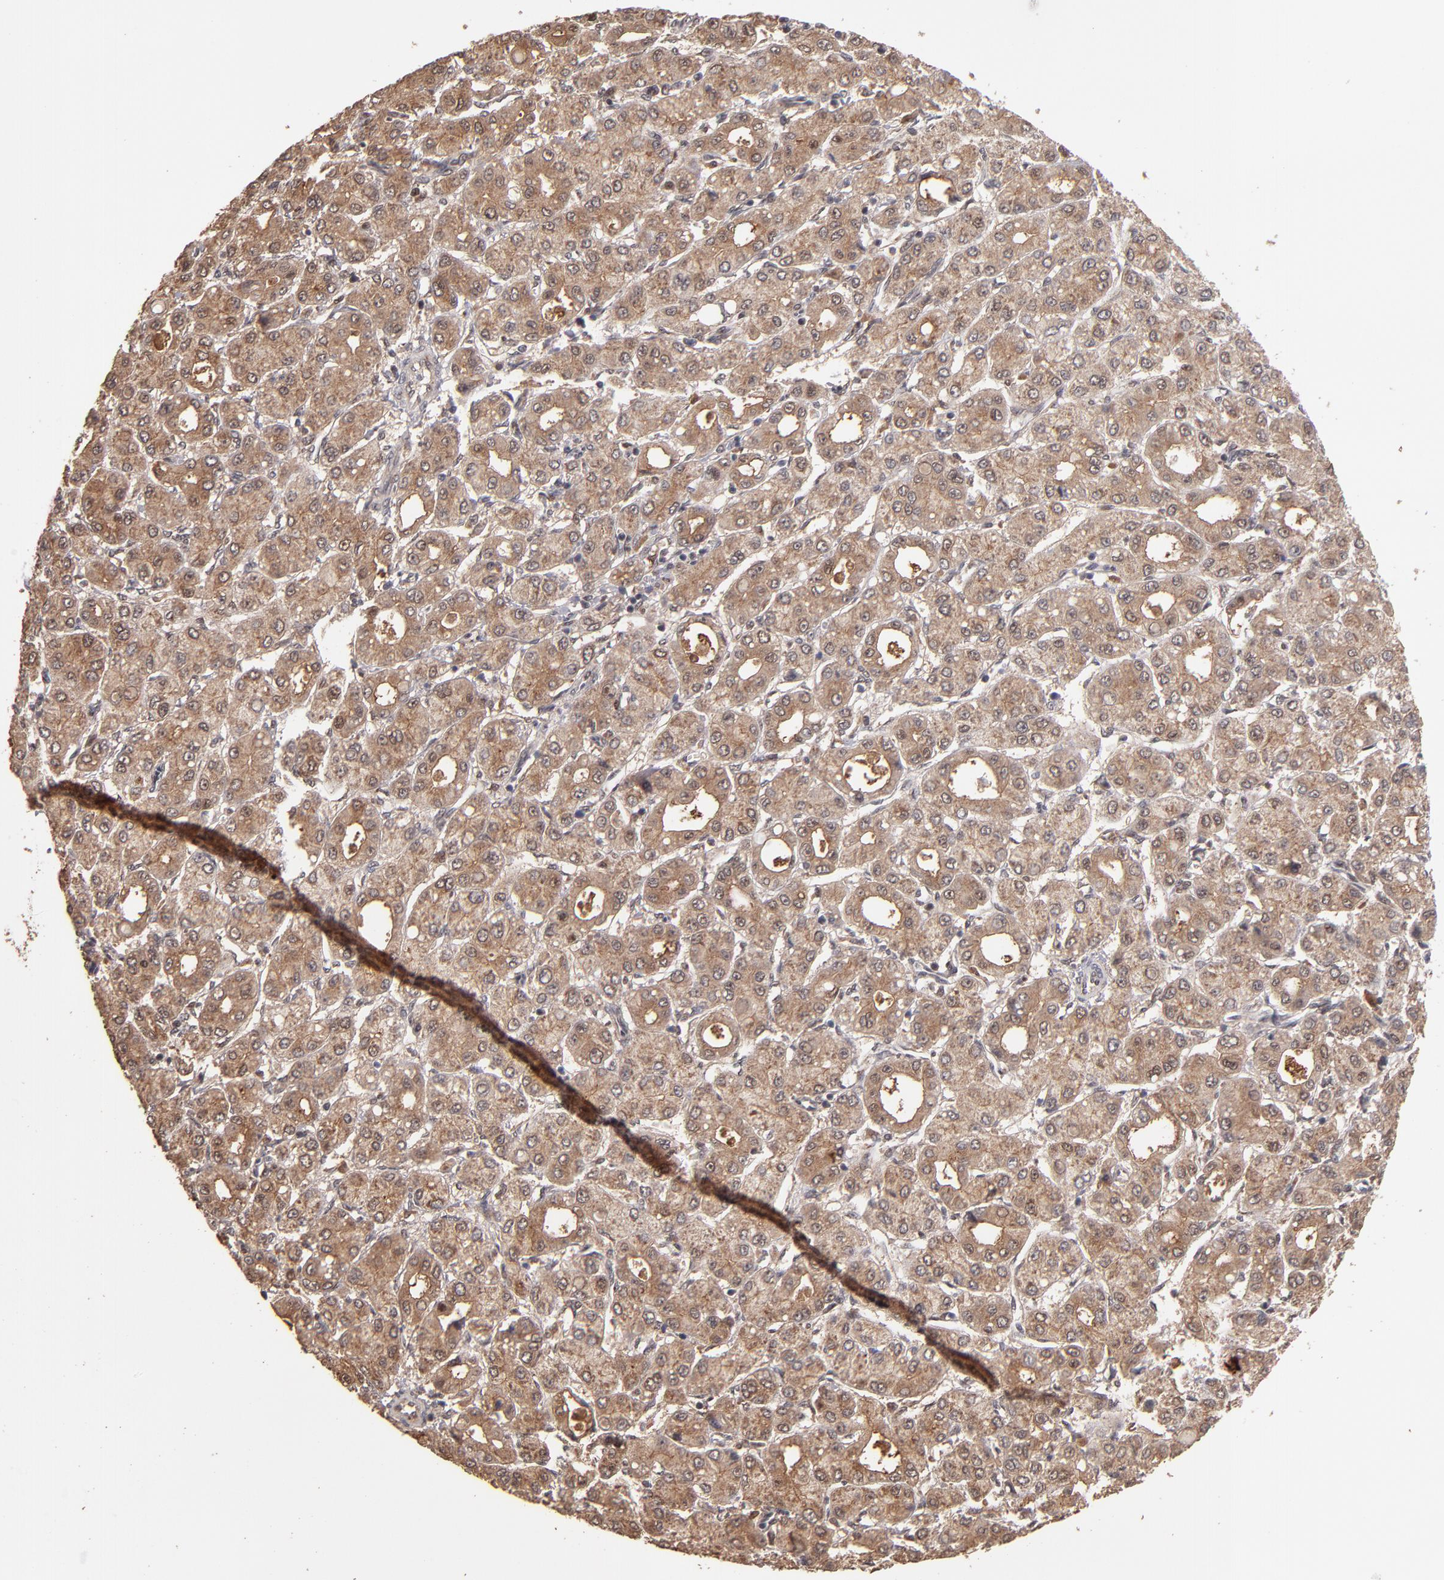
{"staining": {"intensity": "moderate", "quantity": ">75%", "location": "cytoplasmic/membranous,nuclear"}, "tissue": "liver cancer", "cell_type": "Tumor cells", "image_type": "cancer", "snomed": [{"axis": "morphology", "description": "Carcinoma, Hepatocellular, NOS"}, {"axis": "topography", "description": "Liver"}], "caption": "The image demonstrates a brown stain indicating the presence of a protein in the cytoplasmic/membranous and nuclear of tumor cells in liver cancer. The protein of interest is stained brown, and the nuclei are stained in blue (DAB (3,3'-diaminobenzidine) IHC with brightfield microscopy, high magnification).", "gene": "EAPP", "patient": {"sex": "male", "age": 69}}